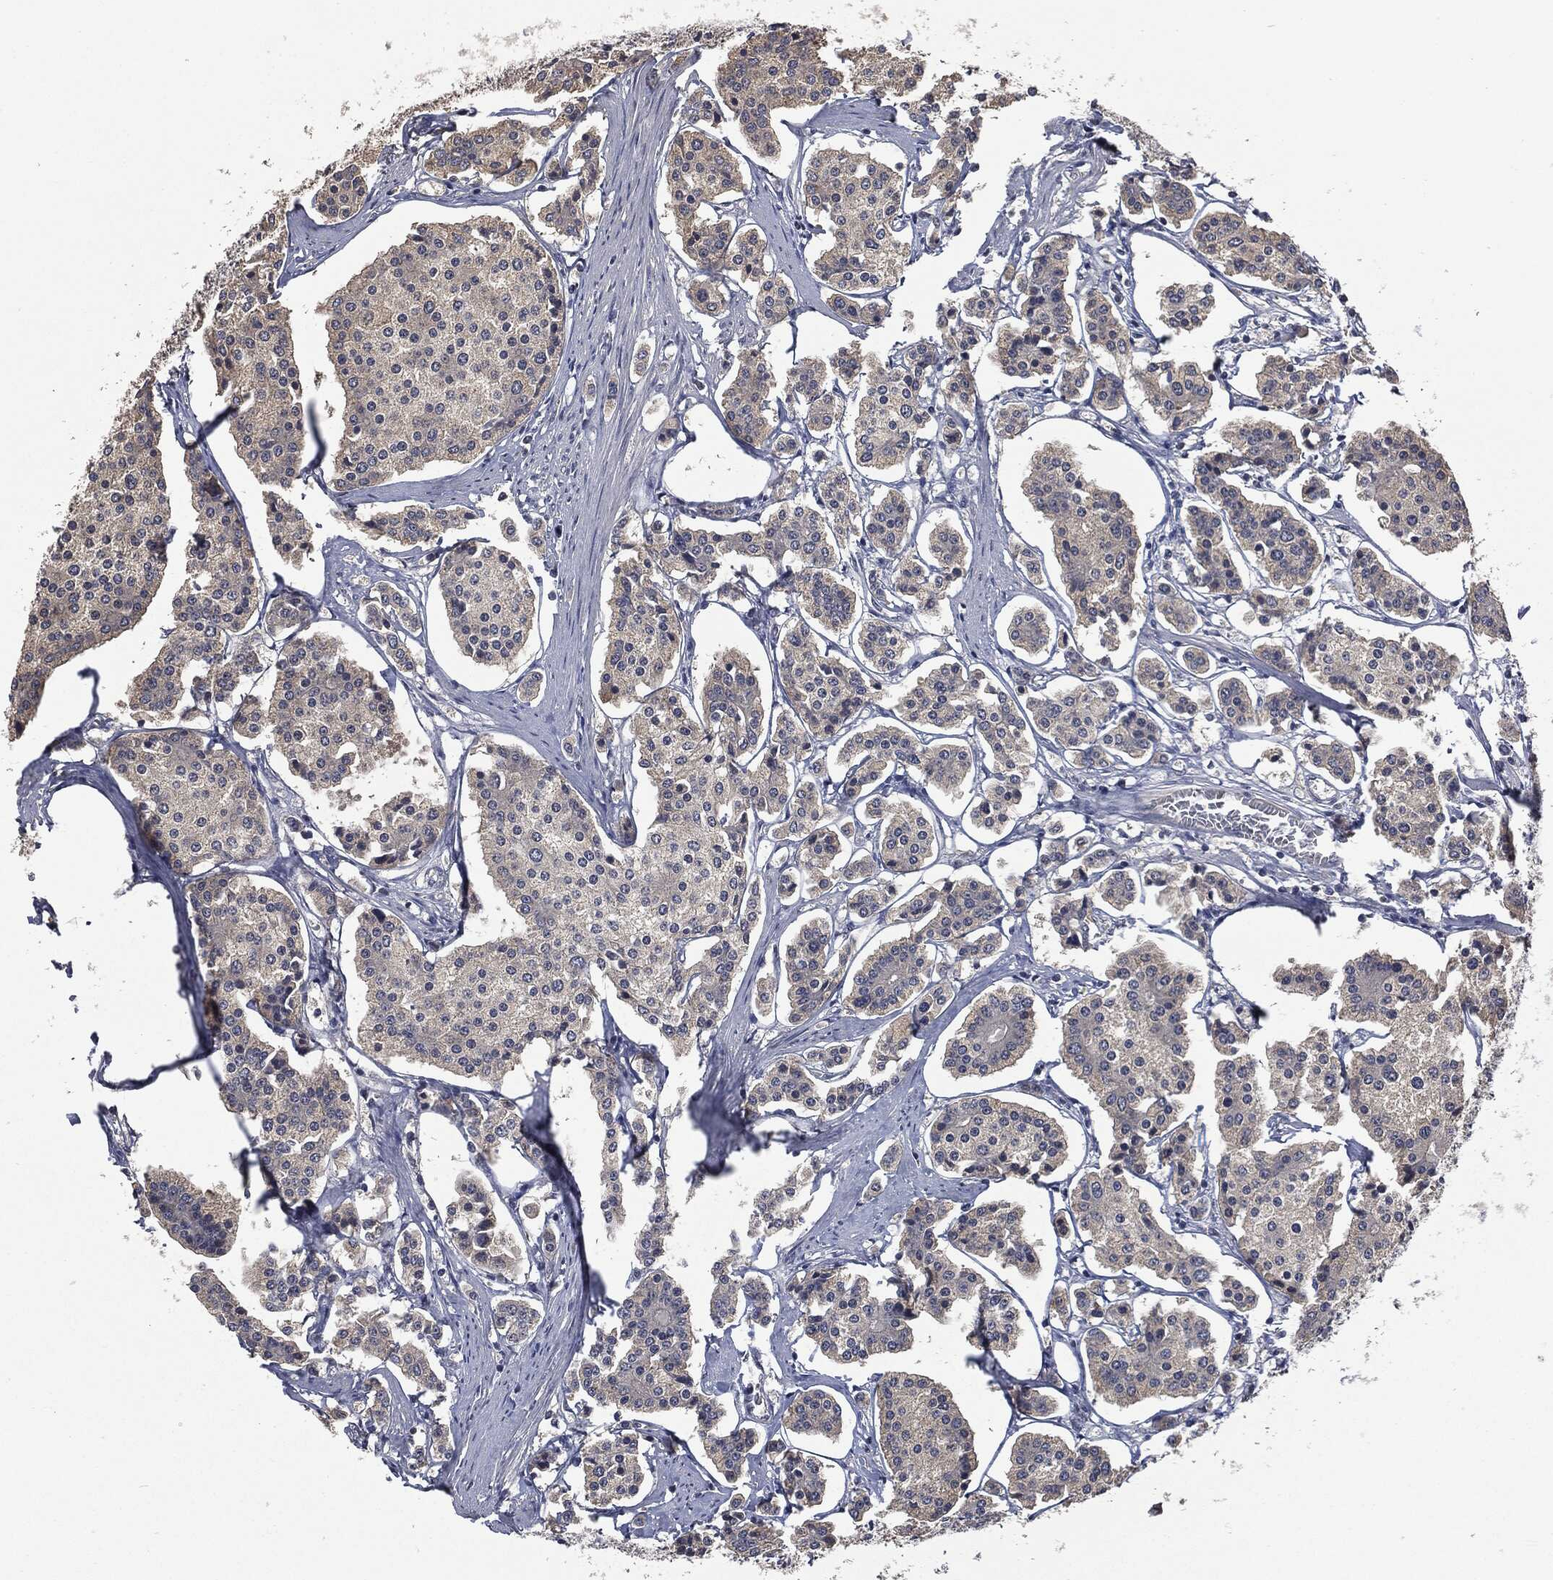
{"staining": {"intensity": "negative", "quantity": "none", "location": "none"}, "tissue": "carcinoid", "cell_type": "Tumor cells", "image_type": "cancer", "snomed": [{"axis": "morphology", "description": "Carcinoid, malignant, NOS"}, {"axis": "topography", "description": "Small intestine"}], "caption": "Tumor cells show no significant positivity in carcinoid (malignant).", "gene": "IL1RN", "patient": {"sex": "female", "age": 65}}